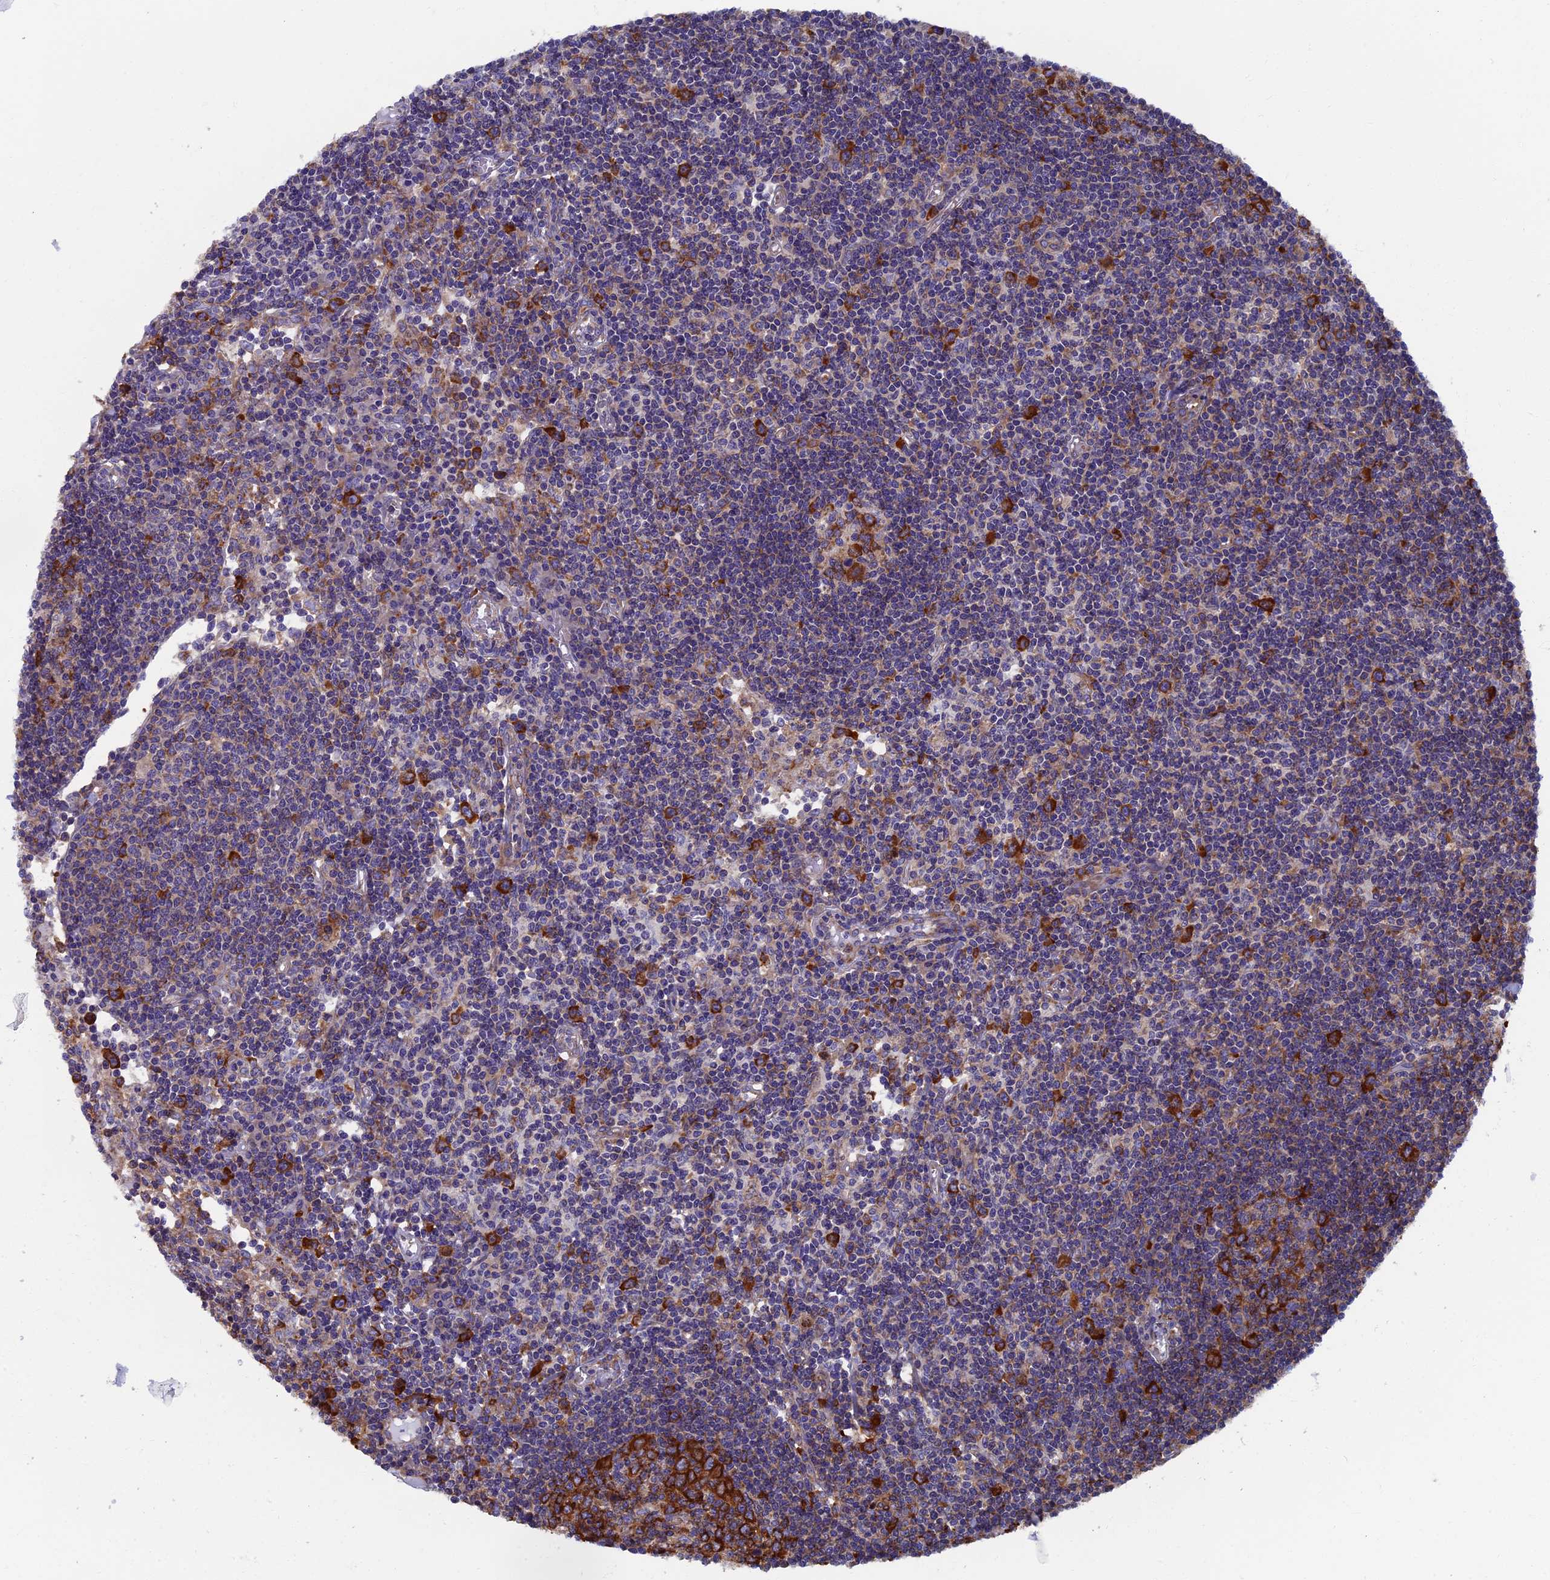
{"staining": {"intensity": "strong", "quantity": ">75%", "location": "cytoplasmic/membranous"}, "tissue": "lymph node", "cell_type": "Germinal center cells", "image_type": "normal", "snomed": [{"axis": "morphology", "description": "Normal tissue, NOS"}, {"axis": "topography", "description": "Lymph node"}], "caption": "Immunohistochemistry of benign human lymph node reveals high levels of strong cytoplasmic/membranous staining in approximately >75% of germinal center cells.", "gene": "YBX1", "patient": {"sex": "female", "age": 55}}